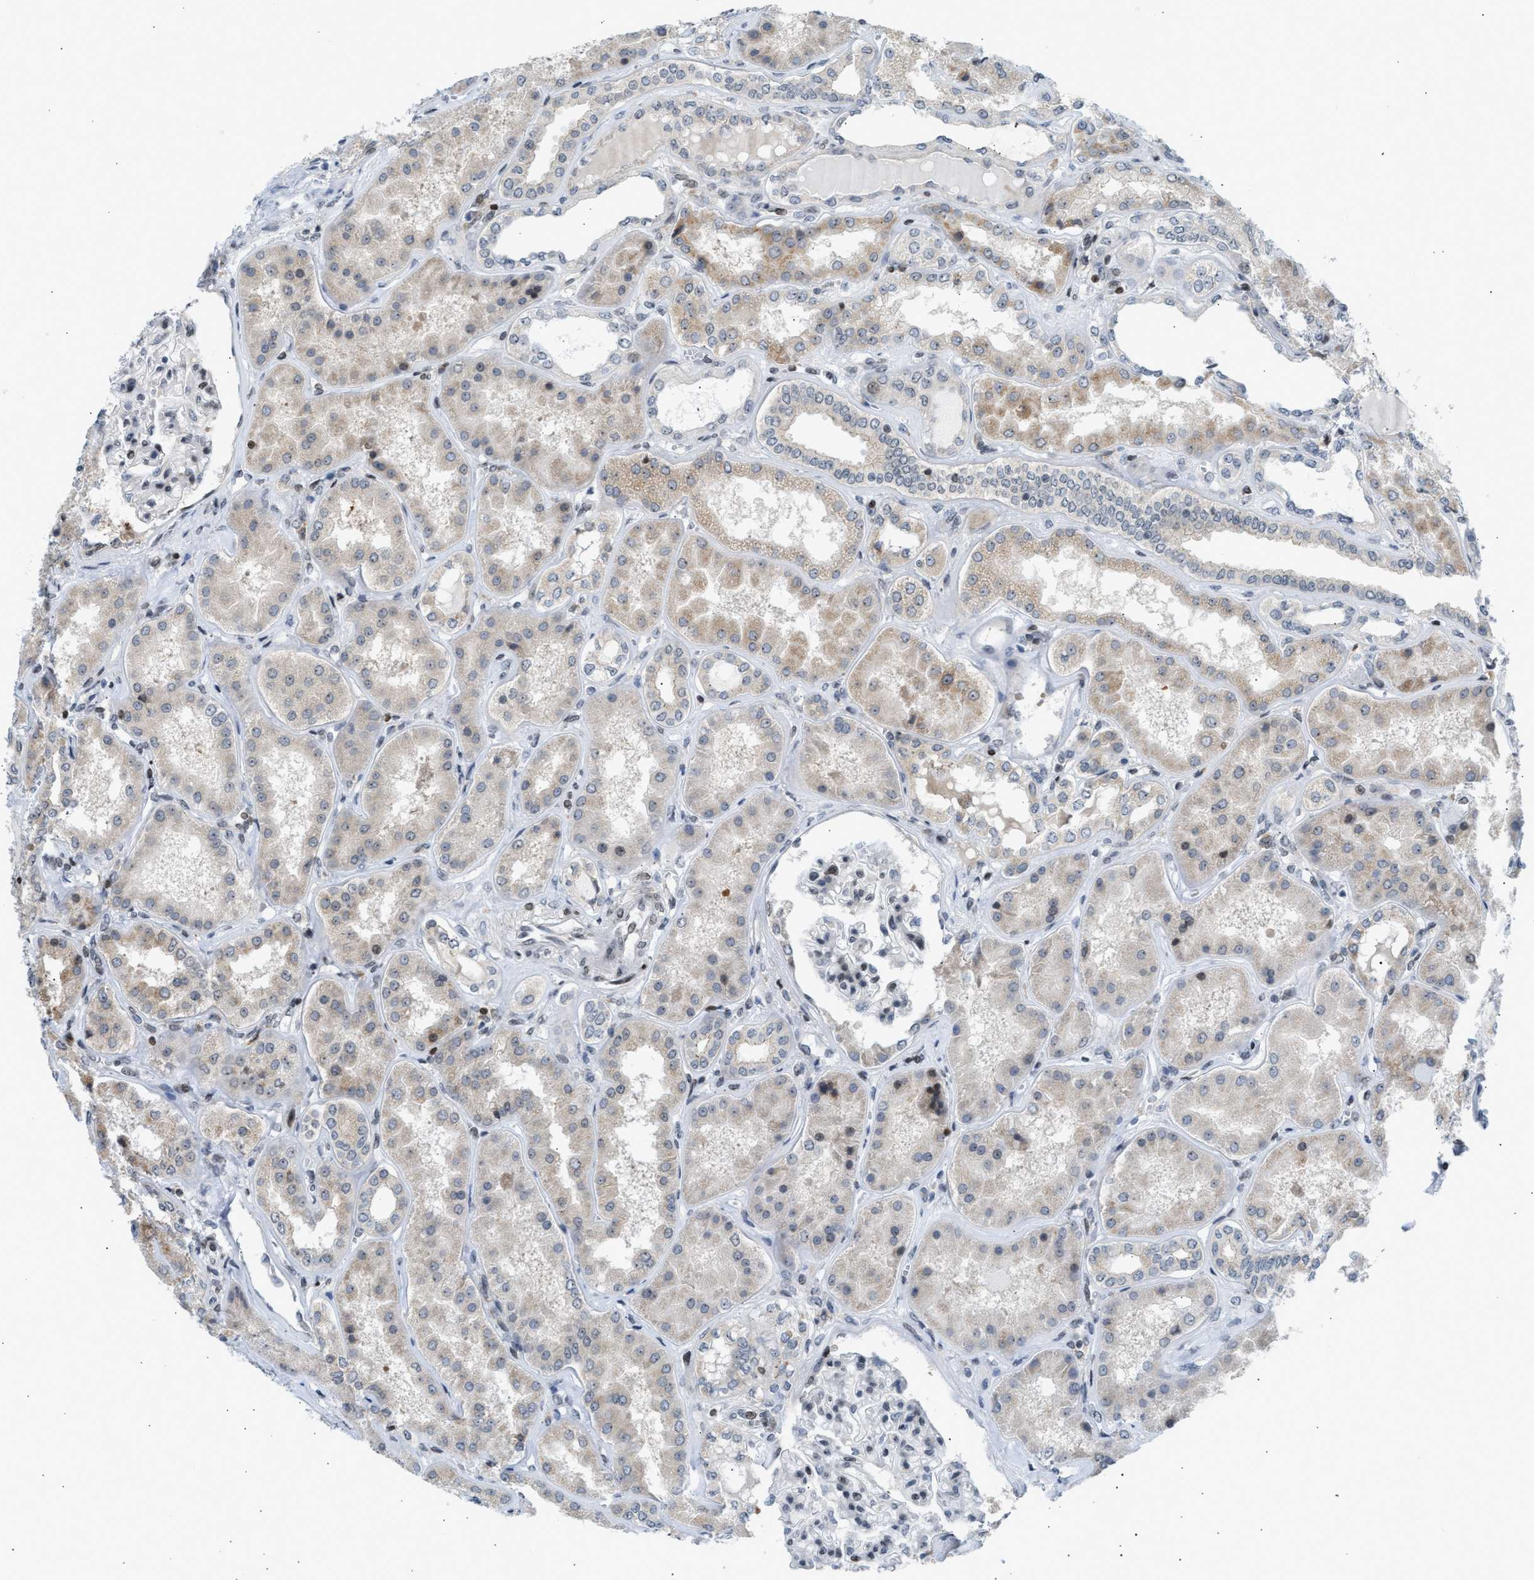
{"staining": {"intensity": "weak", "quantity": "25%-75%", "location": "nuclear"}, "tissue": "kidney", "cell_type": "Cells in glomeruli", "image_type": "normal", "snomed": [{"axis": "morphology", "description": "Normal tissue, NOS"}, {"axis": "topography", "description": "Kidney"}], "caption": "A low amount of weak nuclear positivity is appreciated in approximately 25%-75% of cells in glomeruli in normal kidney.", "gene": "NPS", "patient": {"sex": "female", "age": 56}}